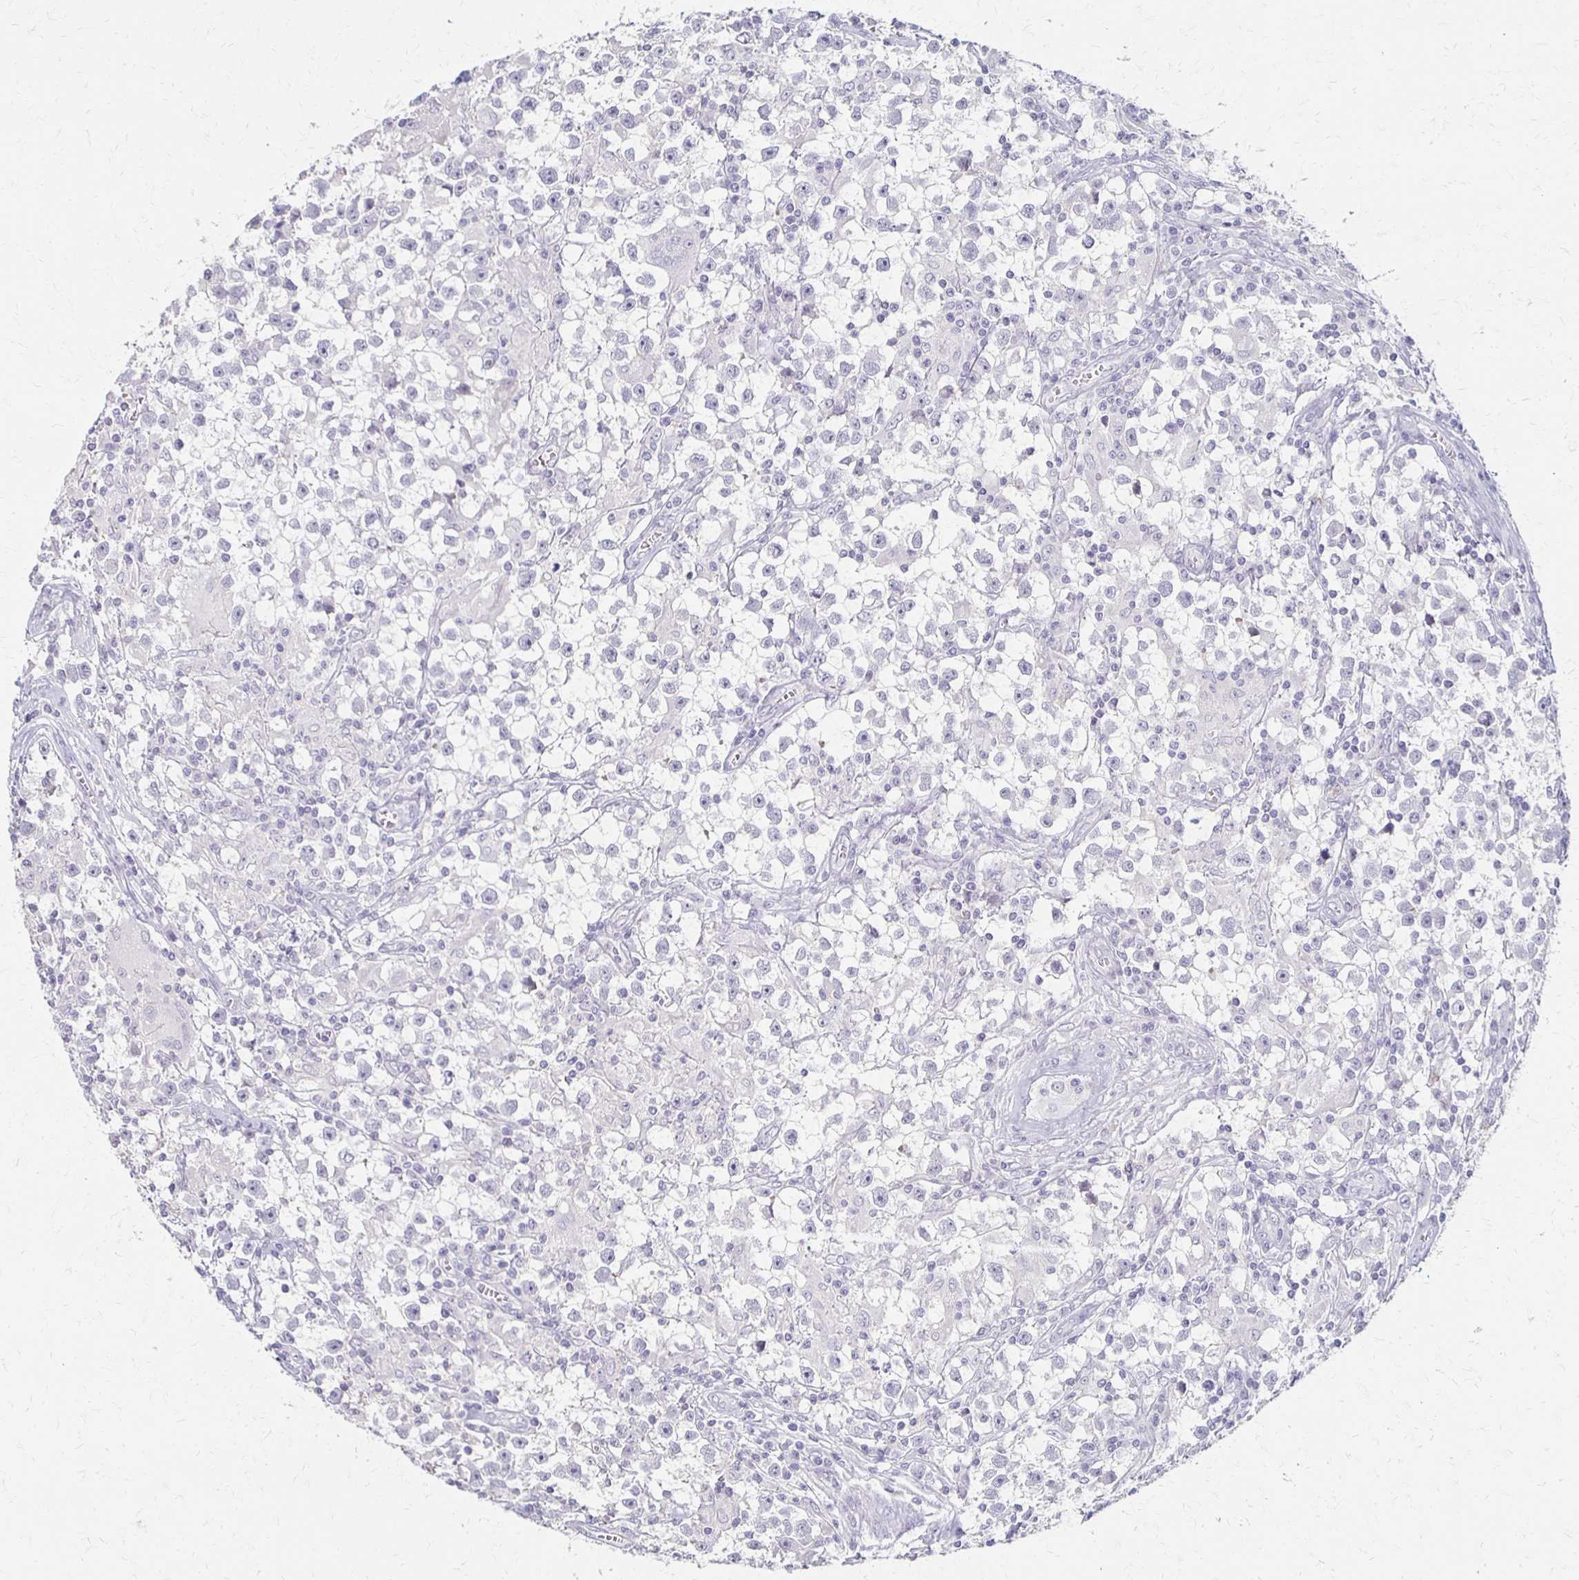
{"staining": {"intensity": "negative", "quantity": "none", "location": "none"}, "tissue": "testis cancer", "cell_type": "Tumor cells", "image_type": "cancer", "snomed": [{"axis": "morphology", "description": "Seminoma, NOS"}, {"axis": "topography", "description": "Testis"}], "caption": "Immunohistochemistry (IHC) of human seminoma (testis) shows no staining in tumor cells.", "gene": "FOXO4", "patient": {"sex": "male", "age": 31}}